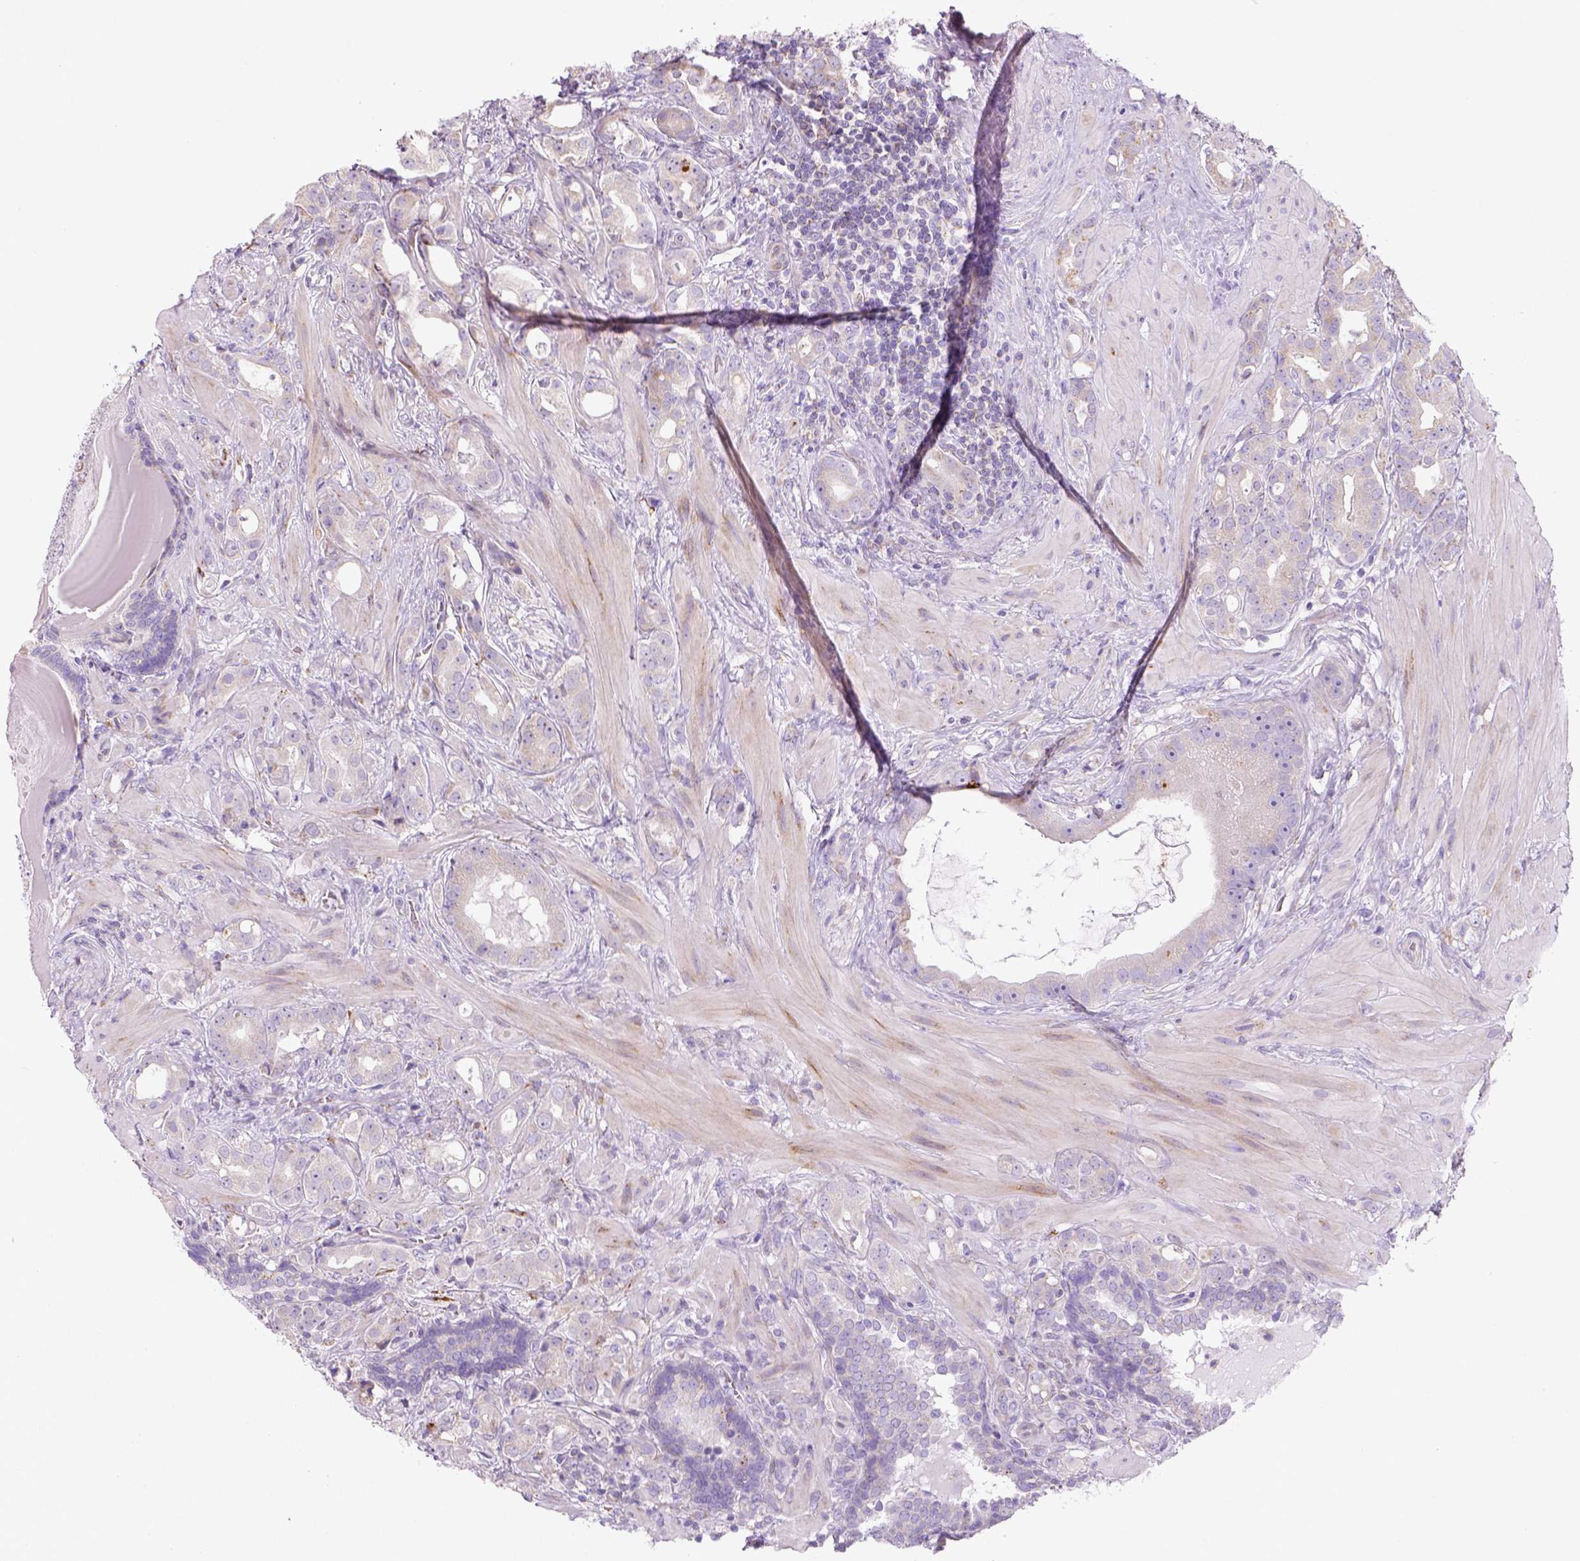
{"staining": {"intensity": "negative", "quantity": "none", "location": "none"}, "tissue": "prostate cancer", "cell_type": "Tumor cells", "image_type": "cancer", "snomed": [{"axis": "morphology", "description": "Adenocarcinoma, NOS"}, {"axis": "topography", "description": "Prostate"}], "caption": "Immunohistochemistry micrograph of human adenocarcinoma (prostate) stained for a protein (brown), which shows no positivity in tumor cells.", "gene": "CES2", "patient": {"sex": "male", "age": 57}}